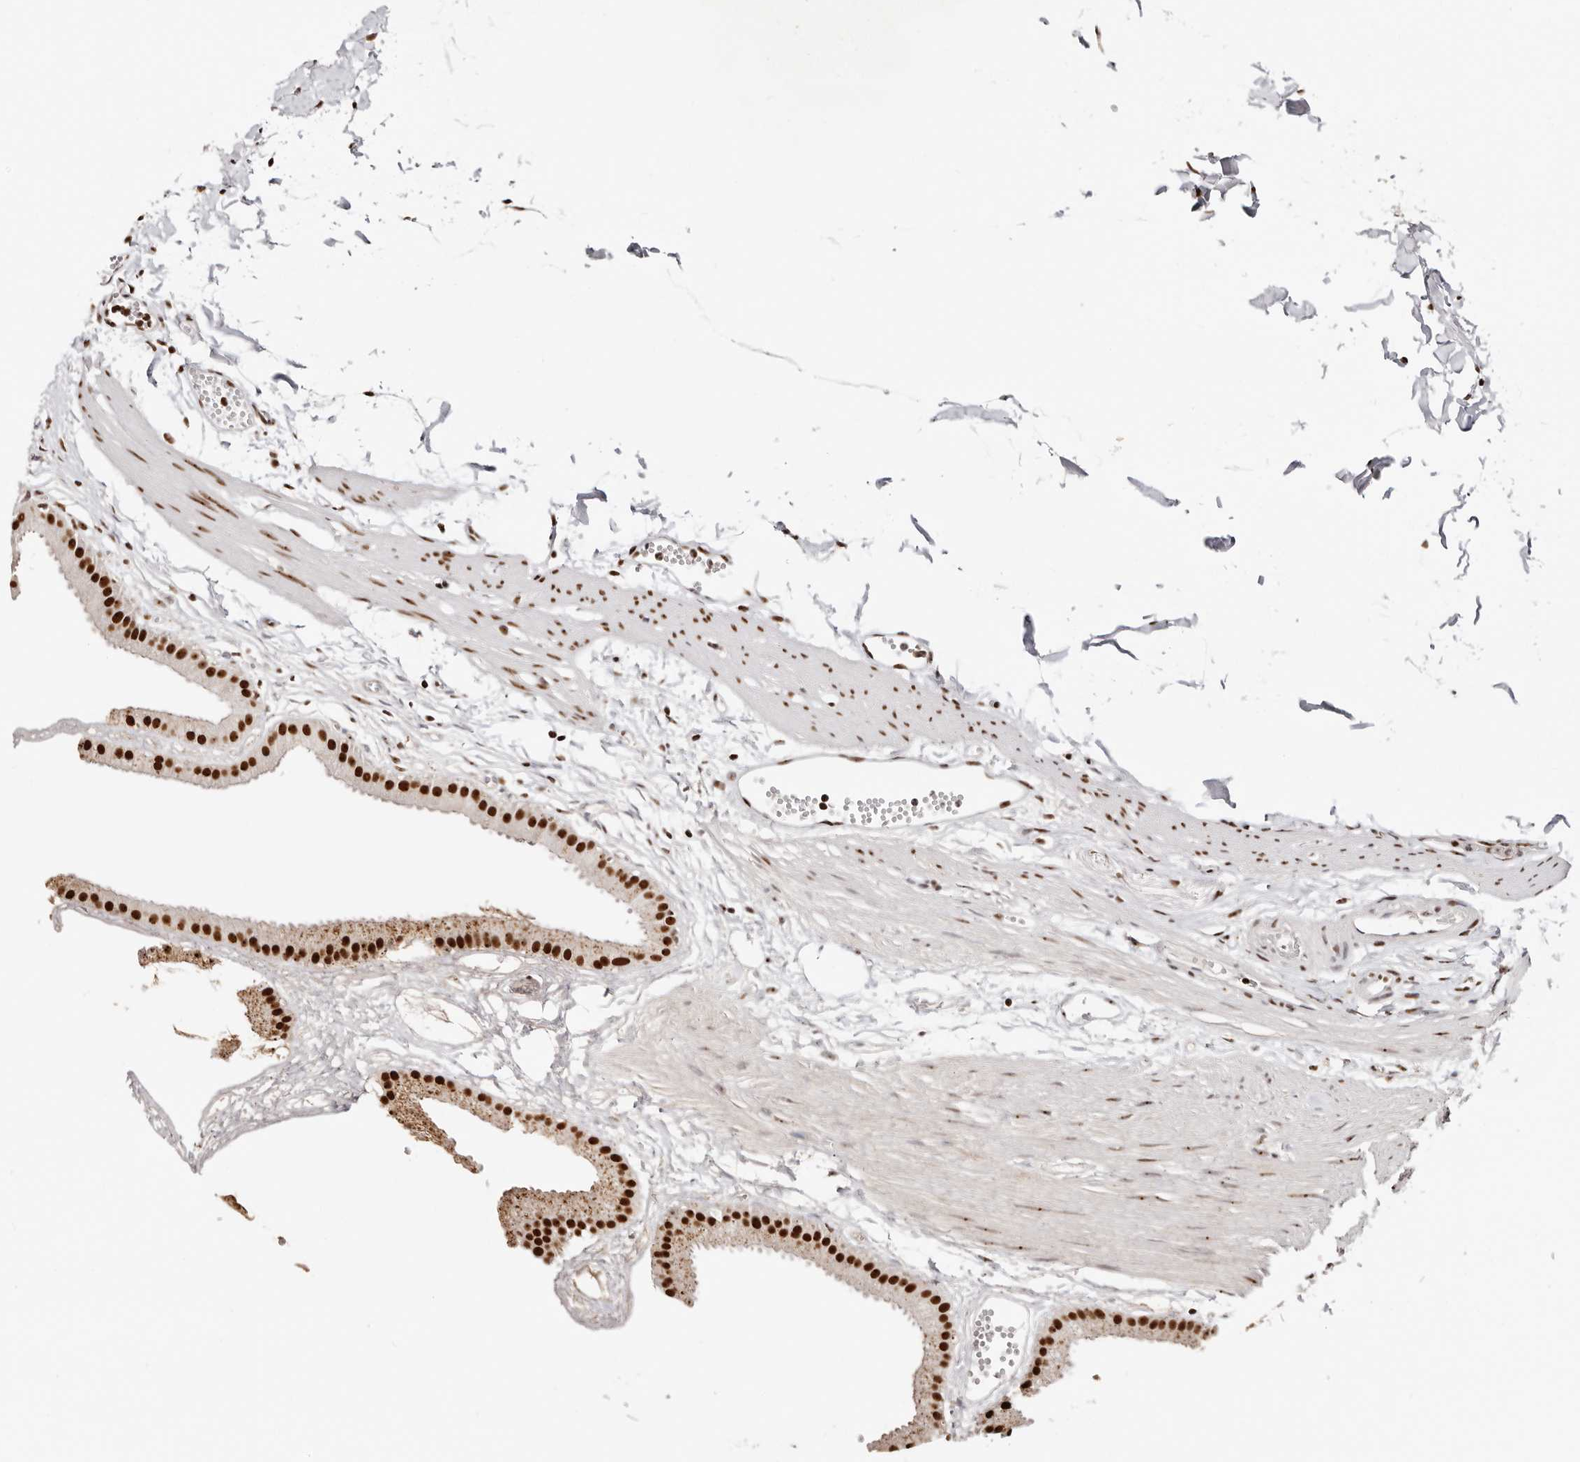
{"staining": {"intensity": "strong", "quantity": ">75%", "location": "nuclear"}, "tissue": "gallbladder", "cell_type": "Glandular cells", "image_type": "normal", "snomed": [{"axis": "morphology", "description": "Normal tissue, NOS"}, {"axis": "topography", "description": "Gallbladder"}], "caption": "A micrograph showing strong nuclear expression in approximately >75% of glandular cells in benign gallbladder, as visualized by brown immunohistochemical staining.", "gene": "IQGAP3", "patient": {"sex": "female", "age": 64}}